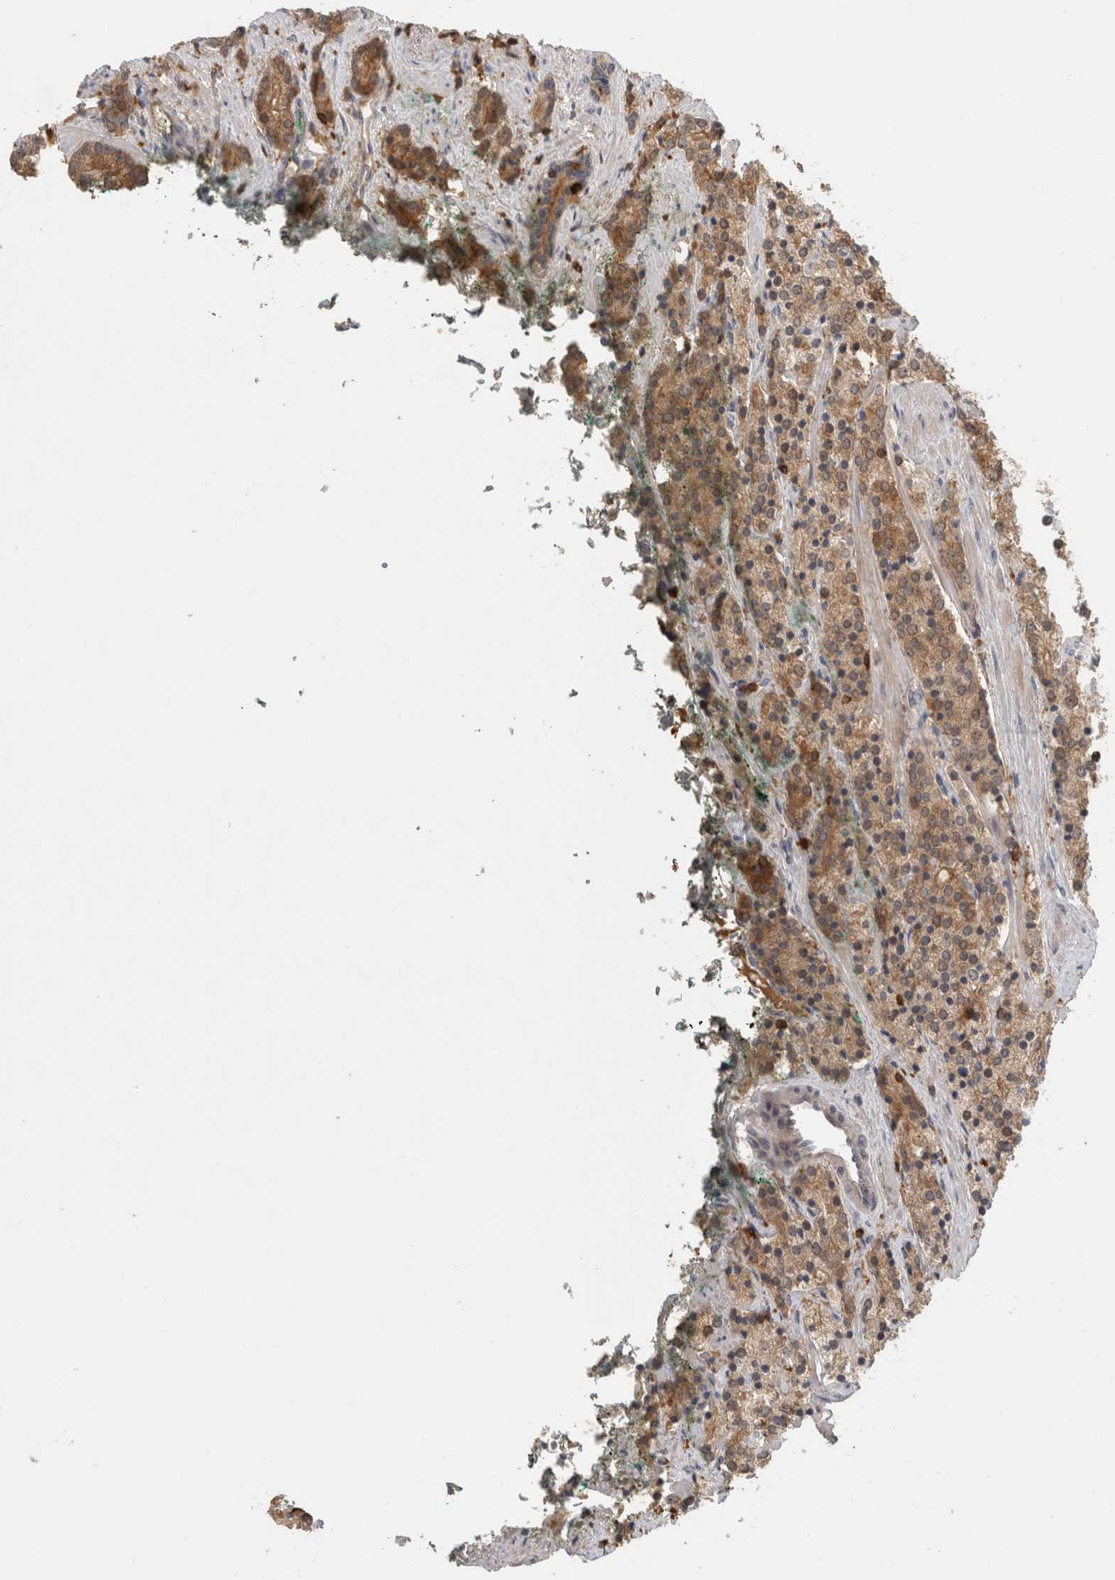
{"staining": {"intensity": "moderate", "quantity": ">75%", "location": "cytoplasmic/membranous"}, "tissue": "prostate cancer", "cell_type": "Tumor cells", "image_type": "cancer", "snomed": [{"axis": "morphology", "description": "Adenocarcinoma, High grade"}, {"axis": "topography", "description": "Prostate"}], "caption": "A micrograph of prostate cancer (high-grade adenocarcinoma) stained for a protein reveals moderate cytoplasmic/membranous brown staining in tumor cells.", "gene": "GFRA2", "patient": {"sex": "male", "age": 71}}